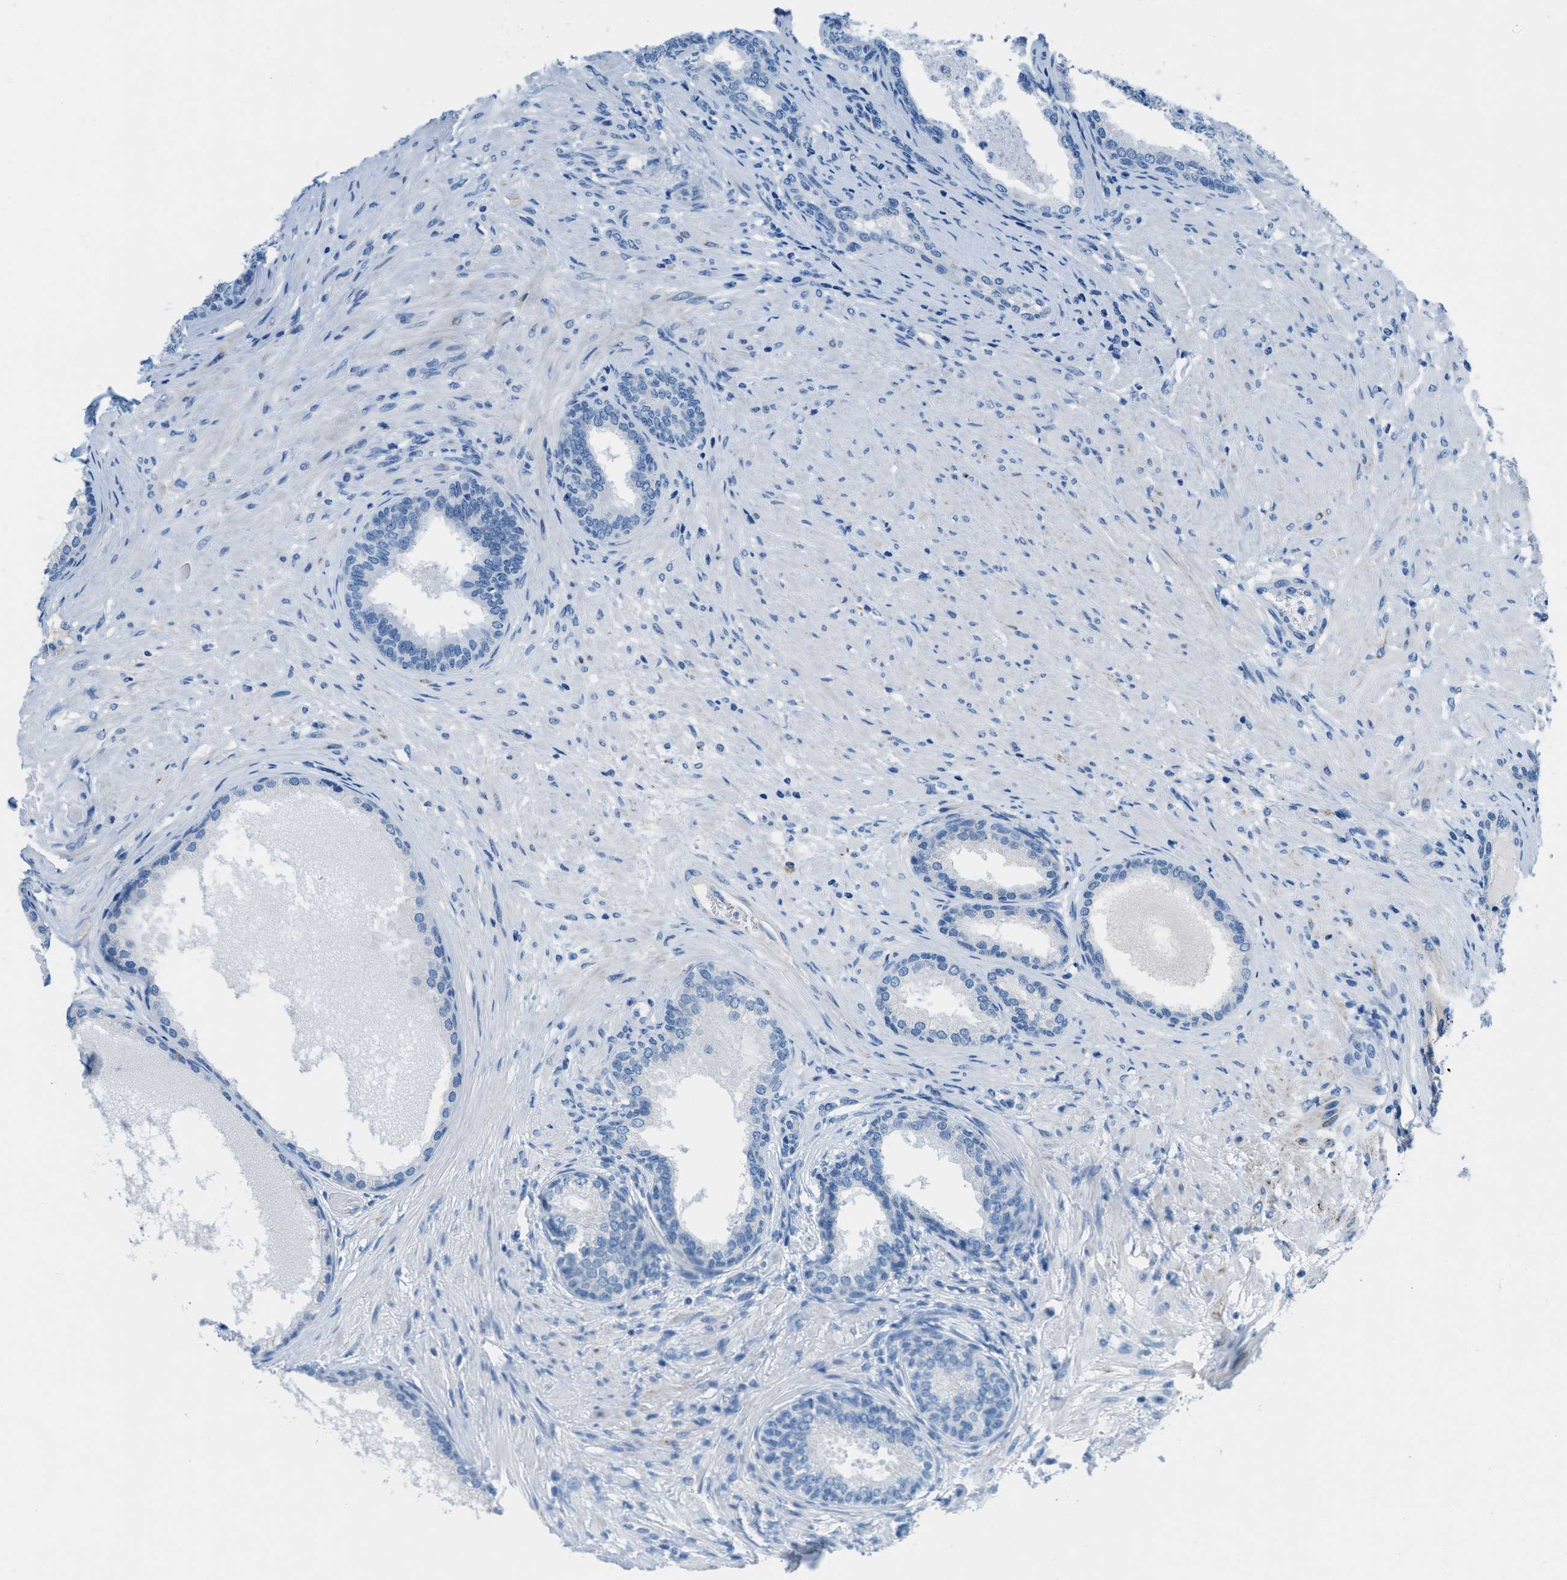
{"staining": {"intensity": "negative", "quantity": "none", "location": "none"}, "tissue": "prostate", "cell_type": "Glandular cells", "image_type": "normal", "snomed": [{"axis": "morphology", "description": "Normal tissue, NOS"}, {"axis": "topography", "description": "Prostate"}], "caption": "This image is of benign prostate stained with IHC to label a protein in brown with the nuclei are counter-stained blue. There is no expression in glandular cells.", "gene": "MGARP", "patient": {"sex": "male", "age": 76}}